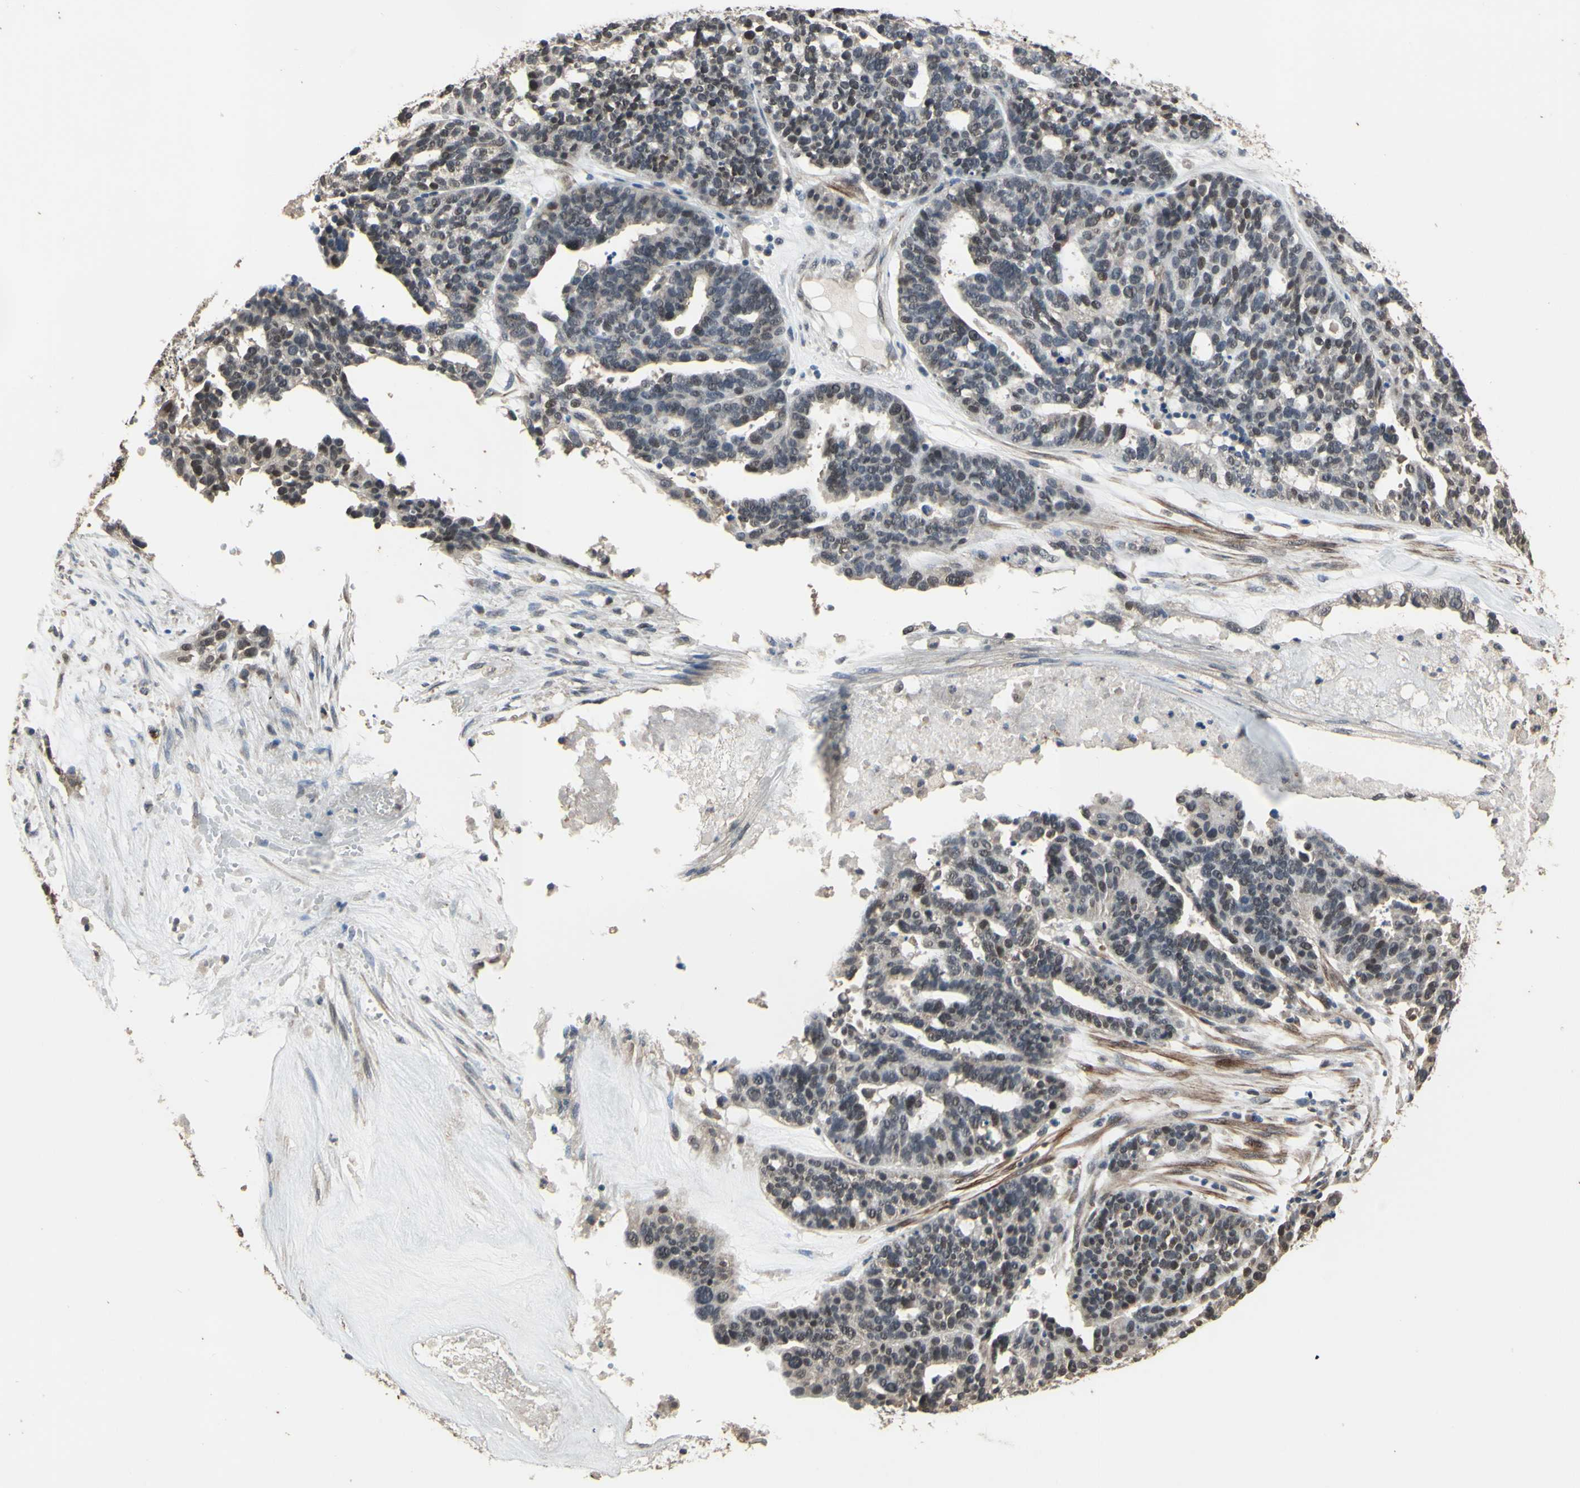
{"staining": {"intensity": "weak", "quantity": "25%-75%", "location": "nuclear"}, "tissue": "ovarian cancer", "cell_type": "Tumor cells", "image_type": "cancer", "snomed": [{"axis": "morphology", "description": "Cystadenocarcinoma, serous, NOS"}, {"axis": "topography", "description": "Ovary"}], "caption": "Brown immunohistochemical staining in ovarian serous cystadenocarcinoma shows weak nuclear expression in approximately 25%-75% of tumor cells.", "gene": "ZNF174", "patient": {"sex": "female", "age": 59}}